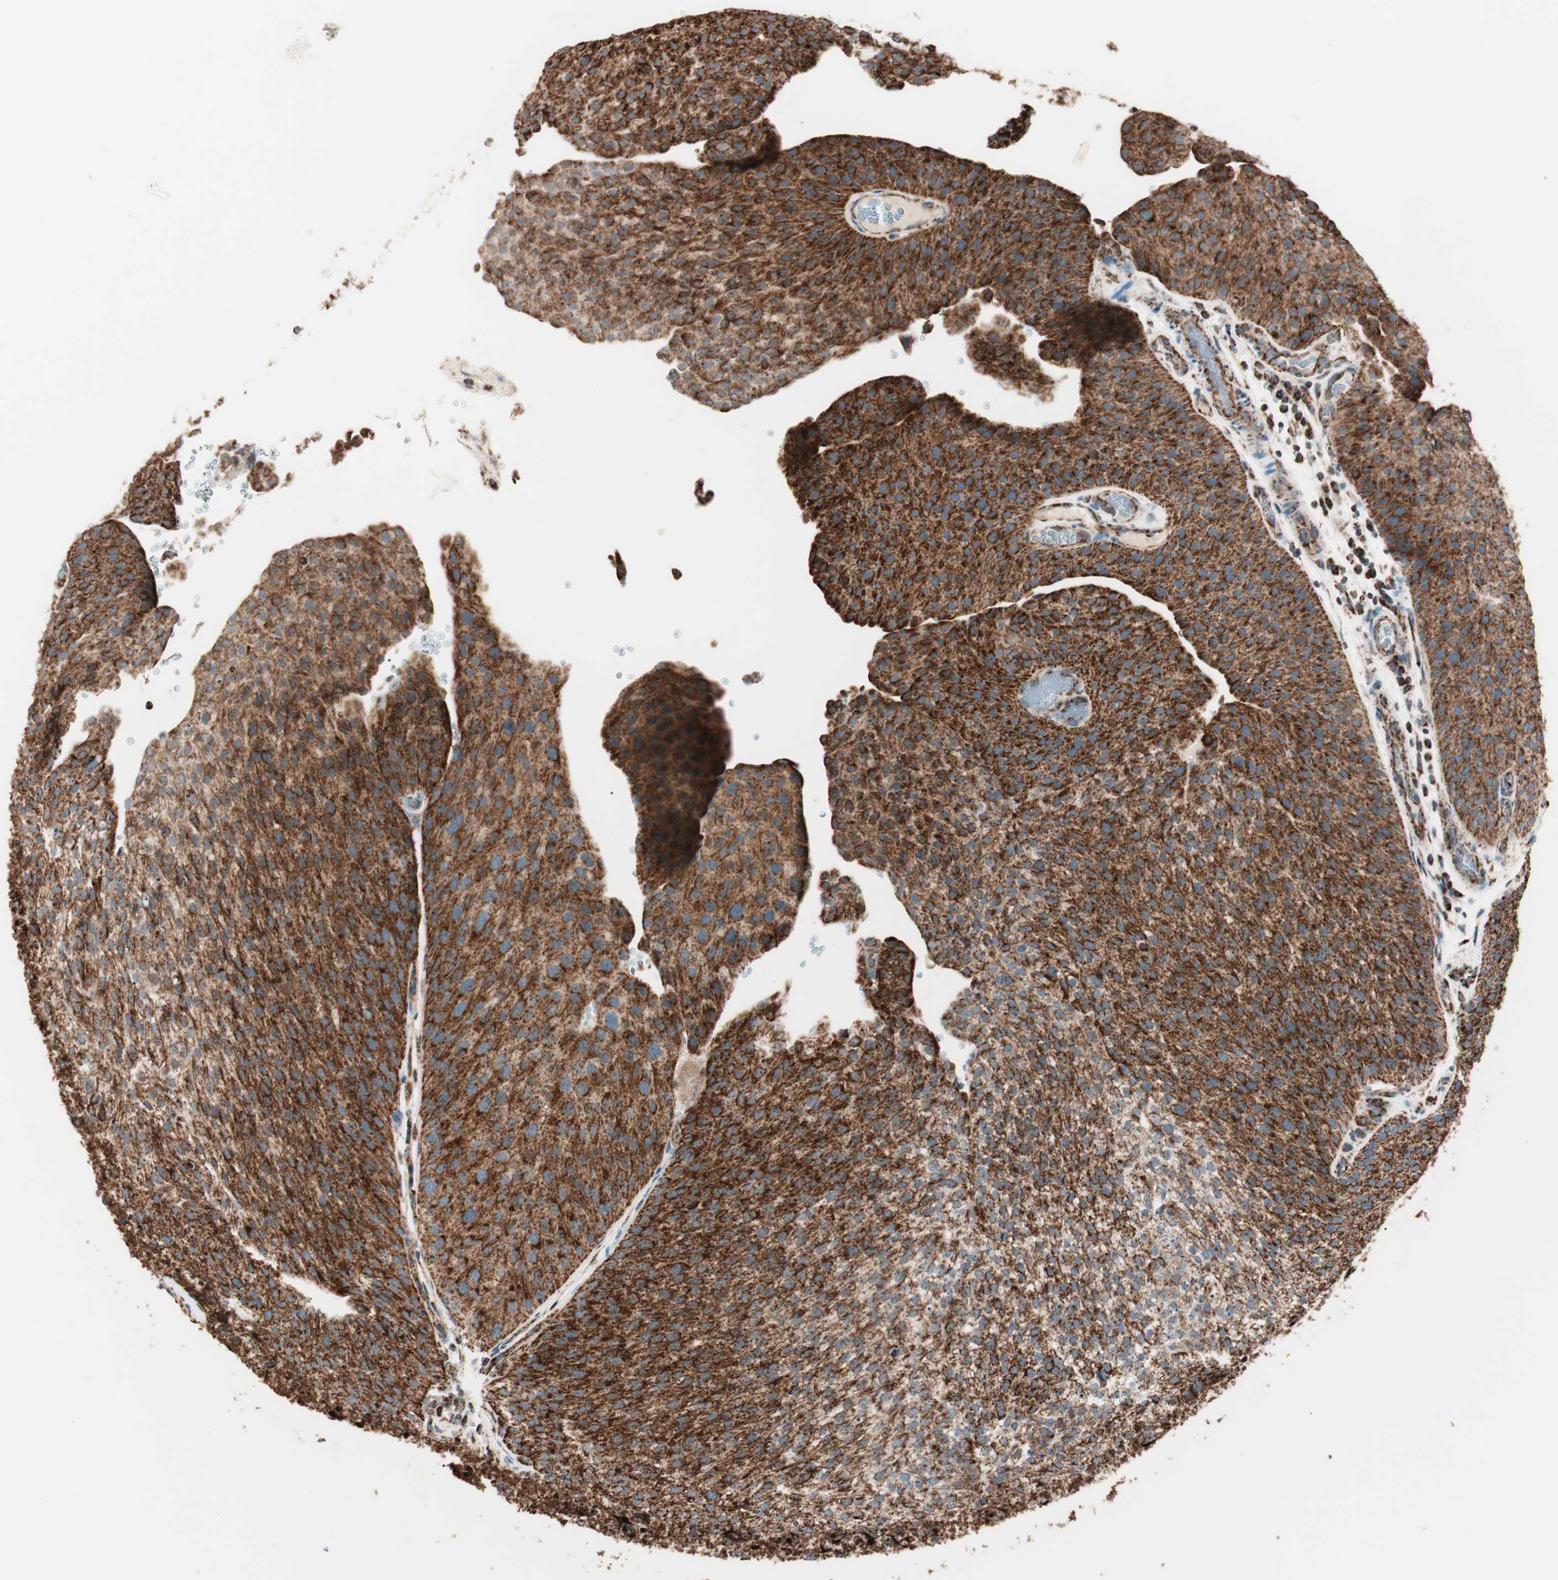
{"staining": {"intensity": "strong", "quantity": ">75%", "location": "cytoplasmic/membranous"}, "tissue": "urothelial cancer", "cell_type": "Tumor cells", "image_type": "cancer", "snomed": [{"axis": "morphology", "description": "Urothelial carcinoma, Low grade"}, {"axis": "topography", "description": "Smooth muscle"}, {"axis": "topography", "description": "Urinary bladder"}], "caption": "Immunohistochemical staining of human low-grade urothelial carcinoma displays high levels of strong cytoplasmic/membranous expression in approximately >75% of tumor cells.", "gene": "TOMM22", "patient": {"sex": "male", "age": 60}}